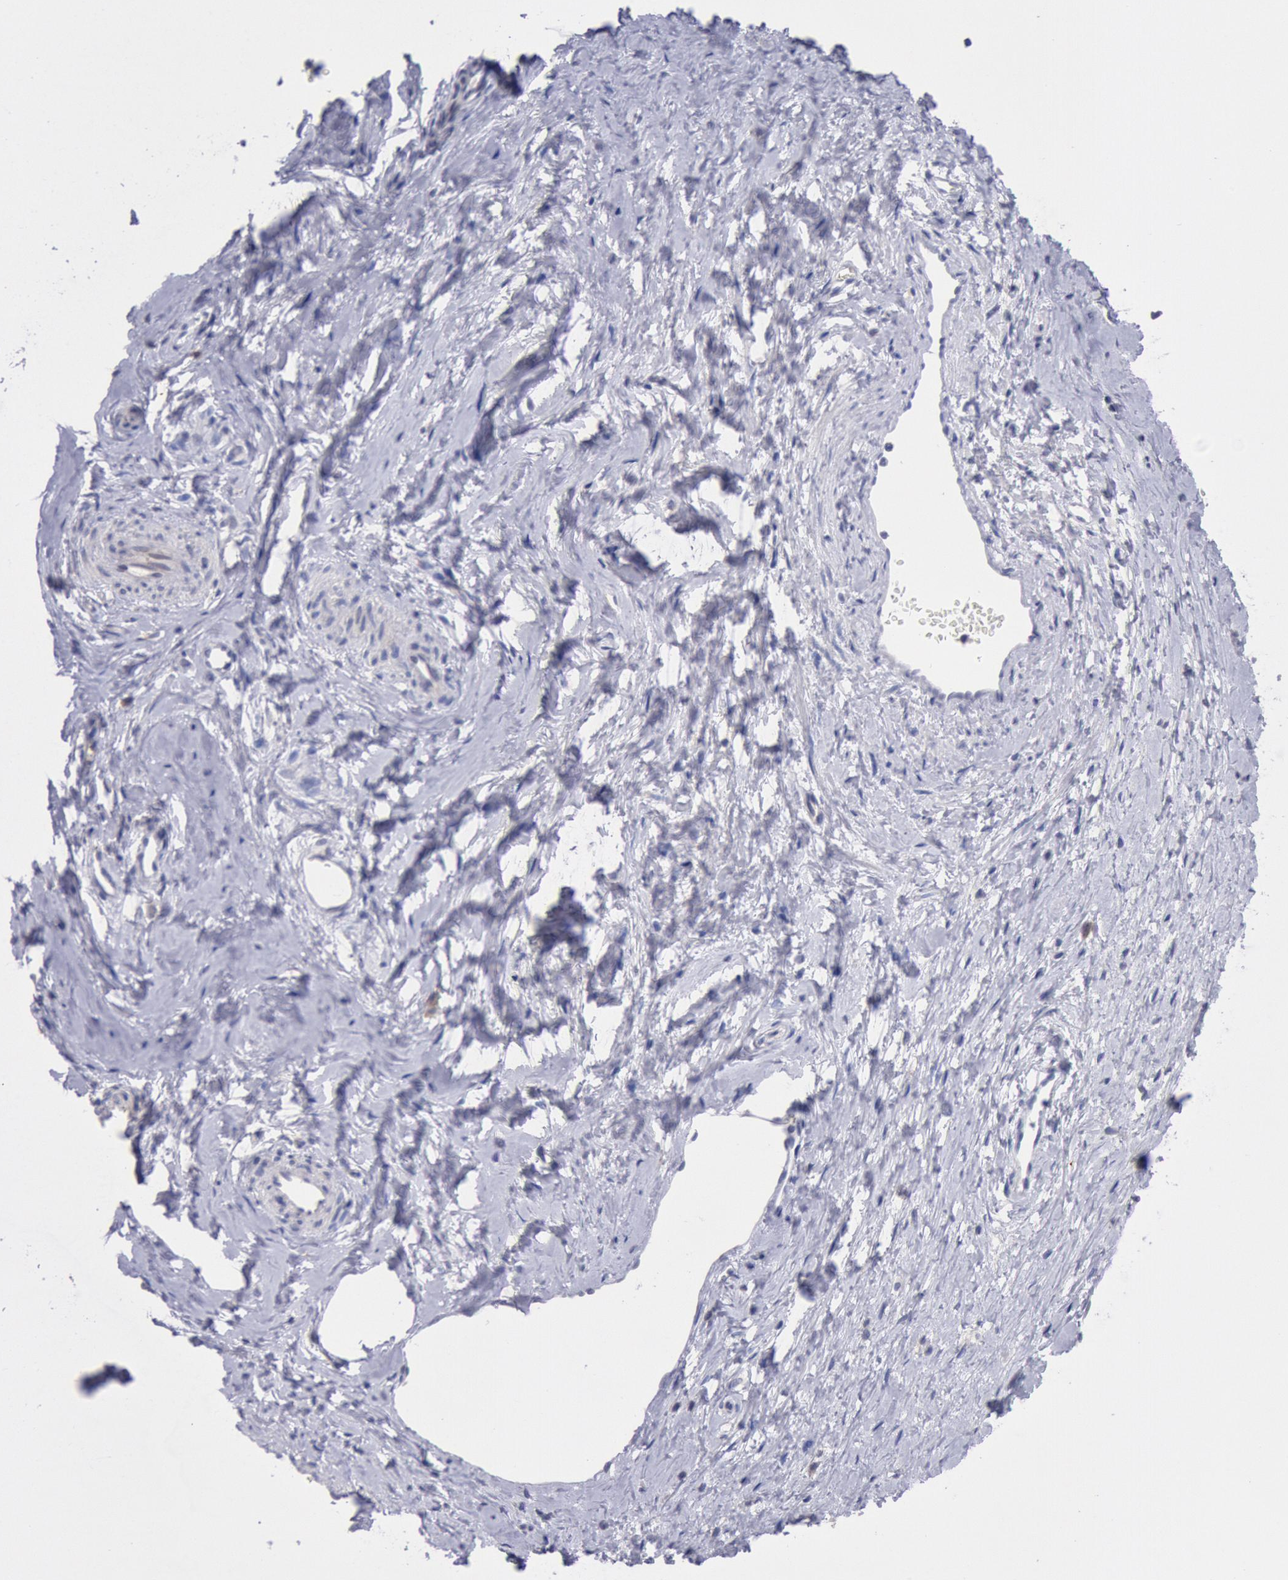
{"staining": {"intensity": "moderate", "quantity": ">75%", "location": "cytoplasmic/membranous"}, "tissue": "cervix", "cell_type": "Glandular cells", "image_type": "normal", "snomed": [{"axis": "morphology", "description": "Normal tissue, NOS"}, {"axis": "topography", "description": "Cervix"}], "caption": "Immunohistochemistry image of normal cervix: human cervix stained using immunohistochemistry (IHC) displays medium levels of moderate protein expression localized specifically in the cytoplasmic/membranous of glandular cells, appearing as a cytoplasmic/membranous brown color.", "gene": "GAL3ST1", "patient": {"sex": "female", "age": 40}}